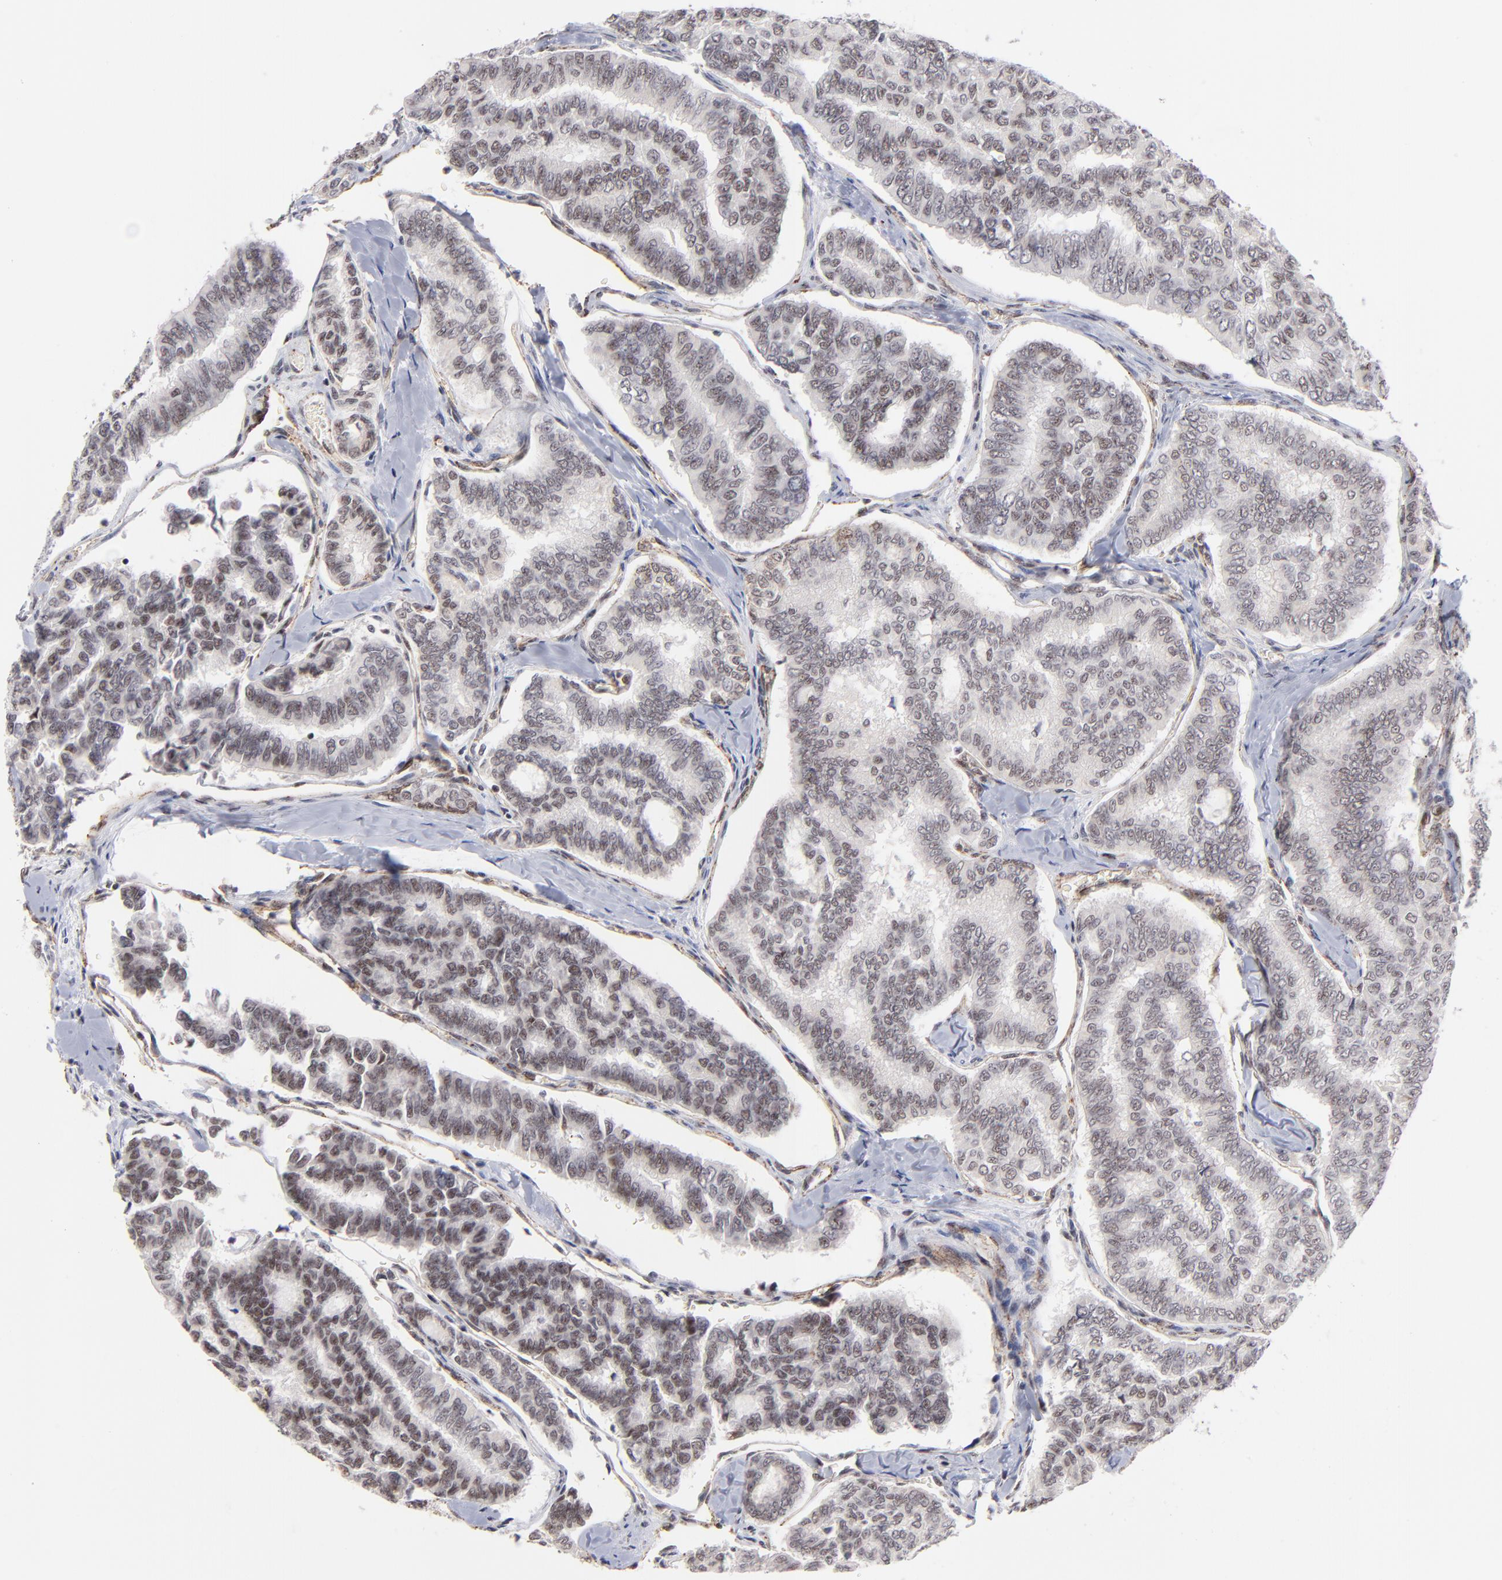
{"staining": {"intensity": "weak", "quantity": "25%-75%", "location": "nuclear"}, "tissue": "thyroid cancer", "cell_type": "Tumor cells", "image_type": "cancer", "snomed": [{"axis": "morphology", "description": "Papillary adenocarcinoma, NOS"}, {"axis": "topography", "description": "Thyroid gland"}], "caption": "Thyroid cancer stained for a protein (brown) demonstrates weak nuclear positive staining in about 25%-75% of tumor cells.", "gene": "GABPA", "patient": {"sex": "female", "age": 35}}